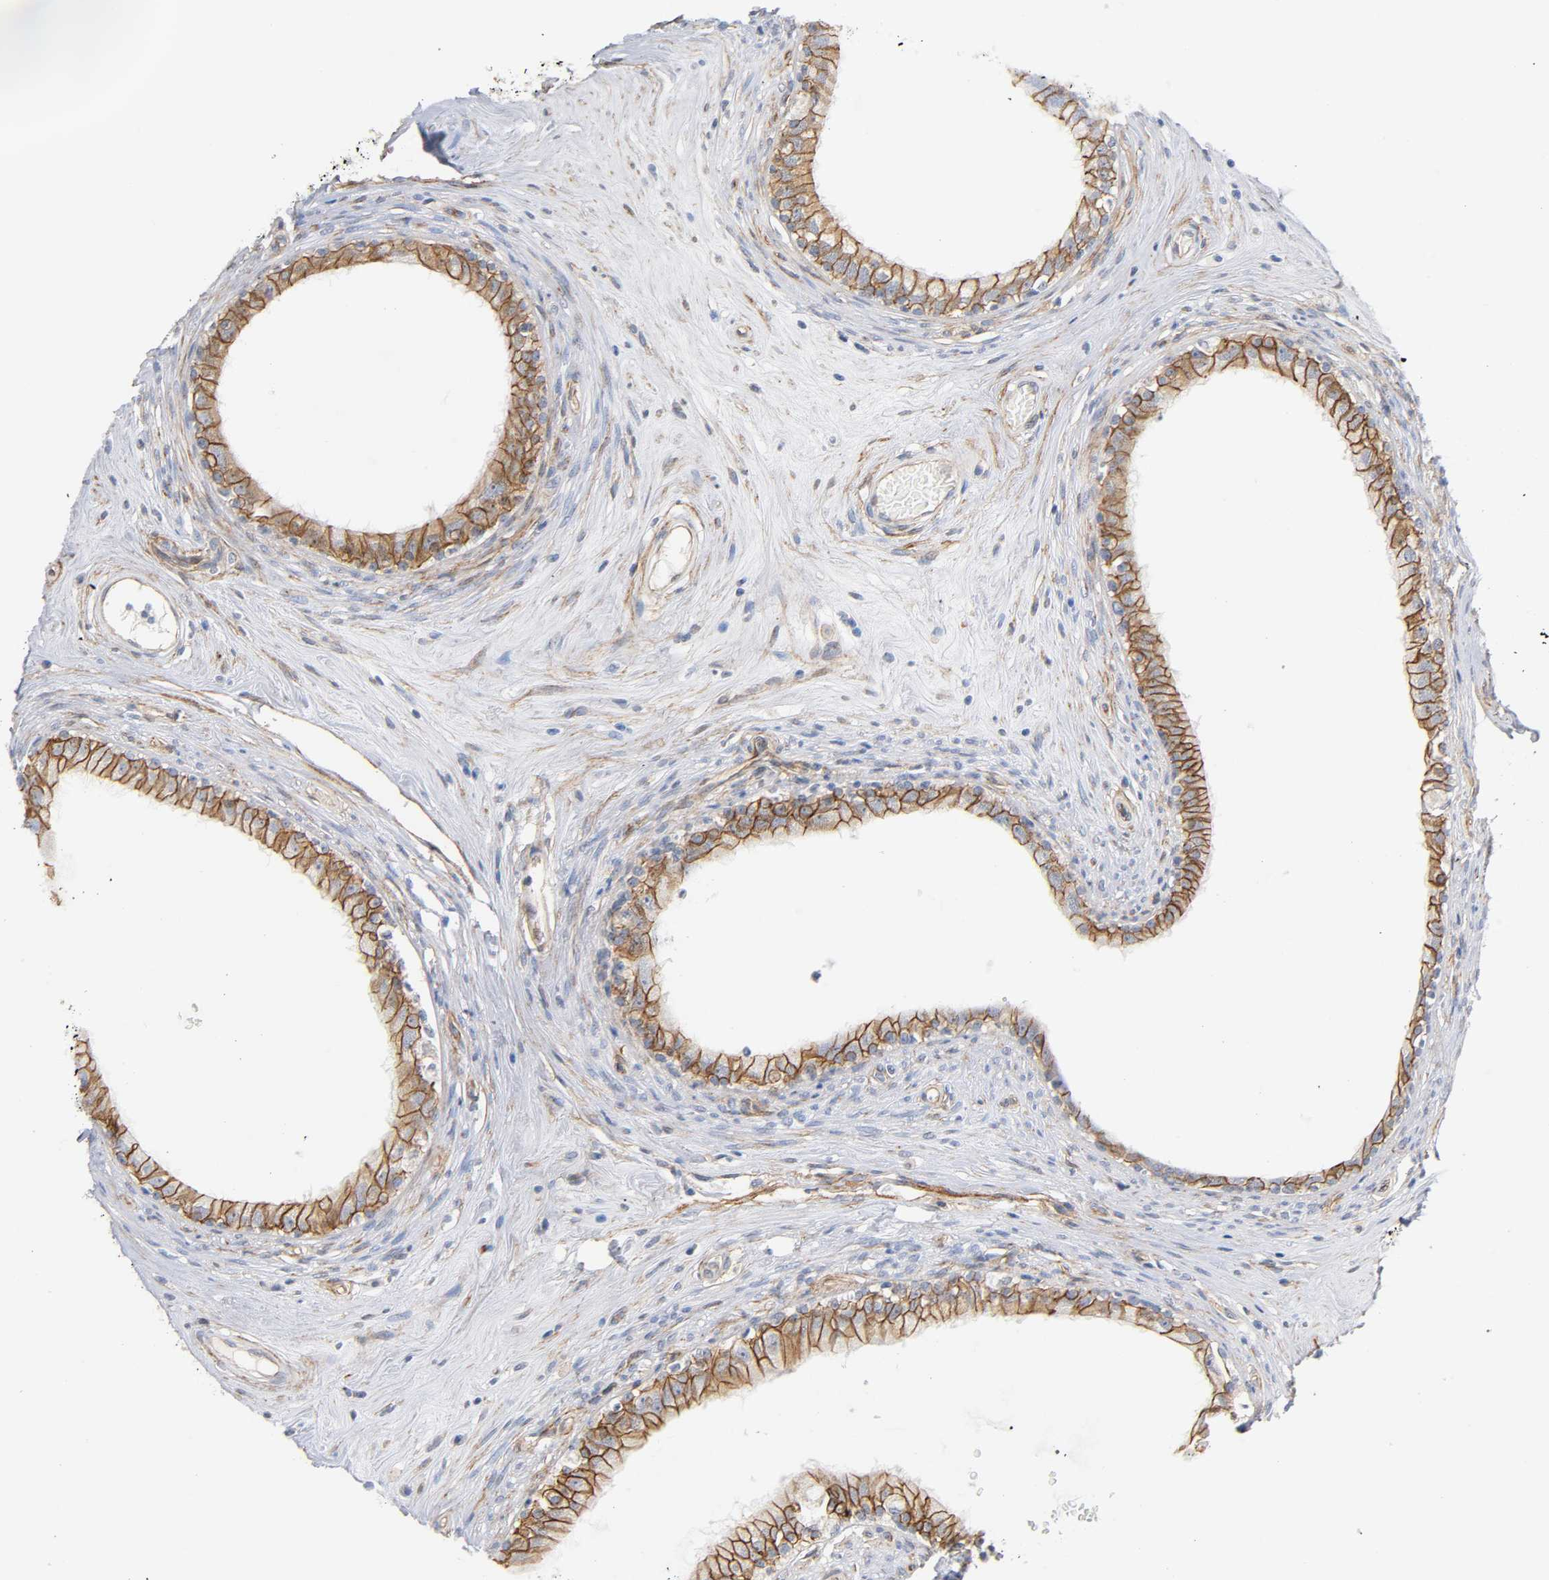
{"staining": {"intensity": "moderate", "quantity": ">75%", "location": "cytoplasmic/membranous"}, "tissue": "epididymis", "cell_type": "Glandular cells", "image_type": "normal", "snomed": [{"axis": "morphology", "description": "Normal tissue, NOS"}, {"axis": "morphology", "description": "Inflammation, NOS"}, {"axis": "topography", "description": "Epididymis"}], "caption": "A brown stain labels moderate cytoplasmic/membranous positivity of a protein in glandular cells of unremarkable epididymis. The protein of interest is shown in brown color, while the nuclei are stained blue.", "gene": "SPTAN1", "patient": {"sex": "male", "age": 84}}